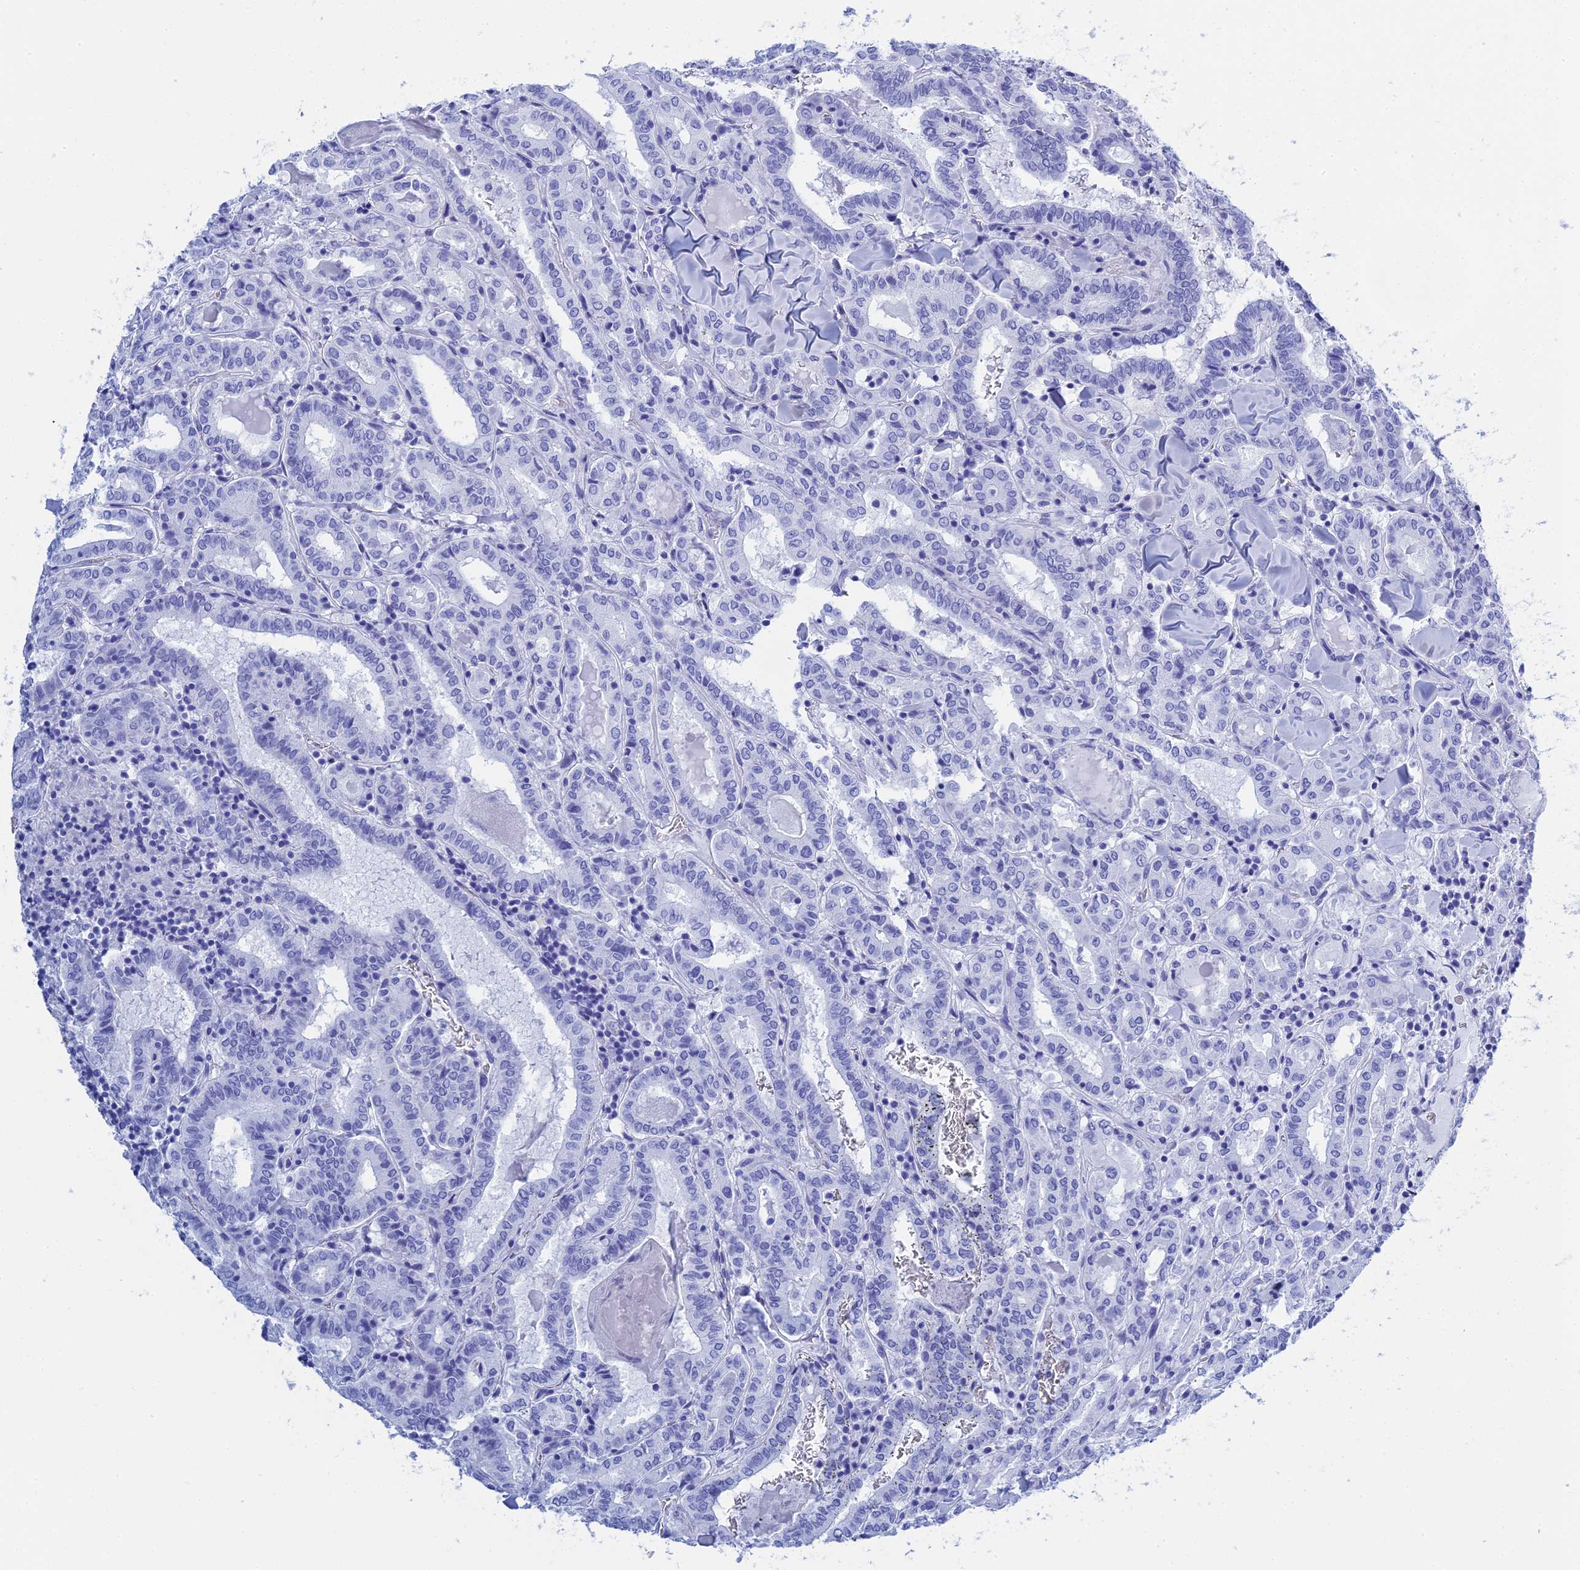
{"staining": {"intensity": "negative", "quantity": "none", "location": "none"}, "tissue": "thyroid cancer", "cell_type": "Tumor cells", "image_type": "cancer", "snomed": [{"axis": "morphology", "description": "Papillary adenocarcinoma, NOS"}, {"axis": "topography", "description": "Thyroid gland"}], "caption": "This is an immunohistochemistry (IHC) image of human thyroid cancer. There is no positivity in tumor cells.", "gene": "TEX101", "patient": {"sex": "female", "age": 72}}